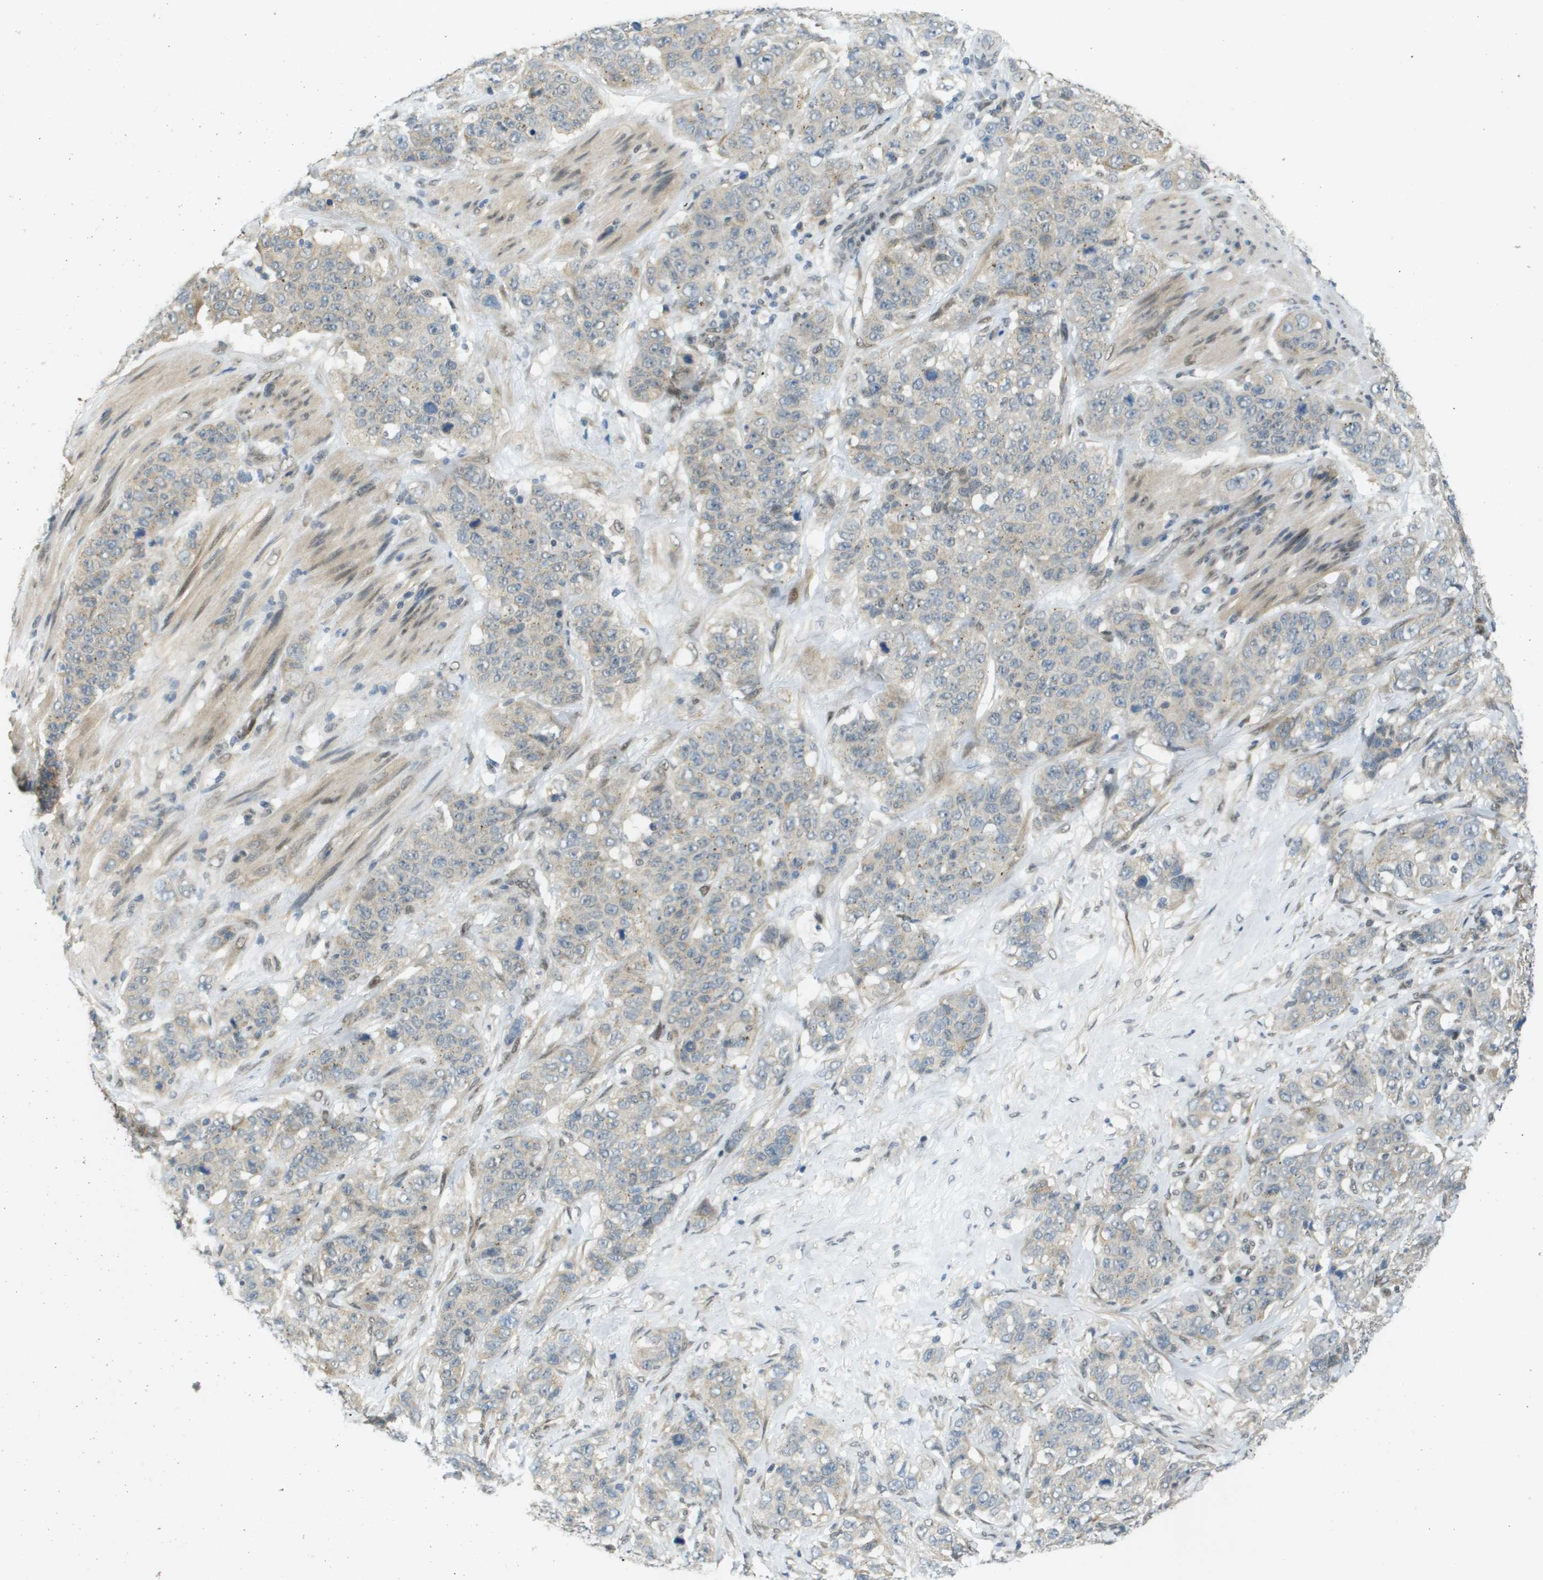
{"staining": {"intensity": "negative", "quantity": "none", "location": "none"}, "tissue": "stomach cancer", "cell_type": "Tumor cells", "image_type": "cancer", "snomed": [{"axis": "morphology", "description": "Adenocarcinoma, NOS"}, {"axis": "topography", "description": "Stomach"}], "caption": "Immunohistochemistry of stomach cancer reveals no staining in tumor cells.", "gene": "ARID1B", "patient": {"sex": "male", "age": 48}}